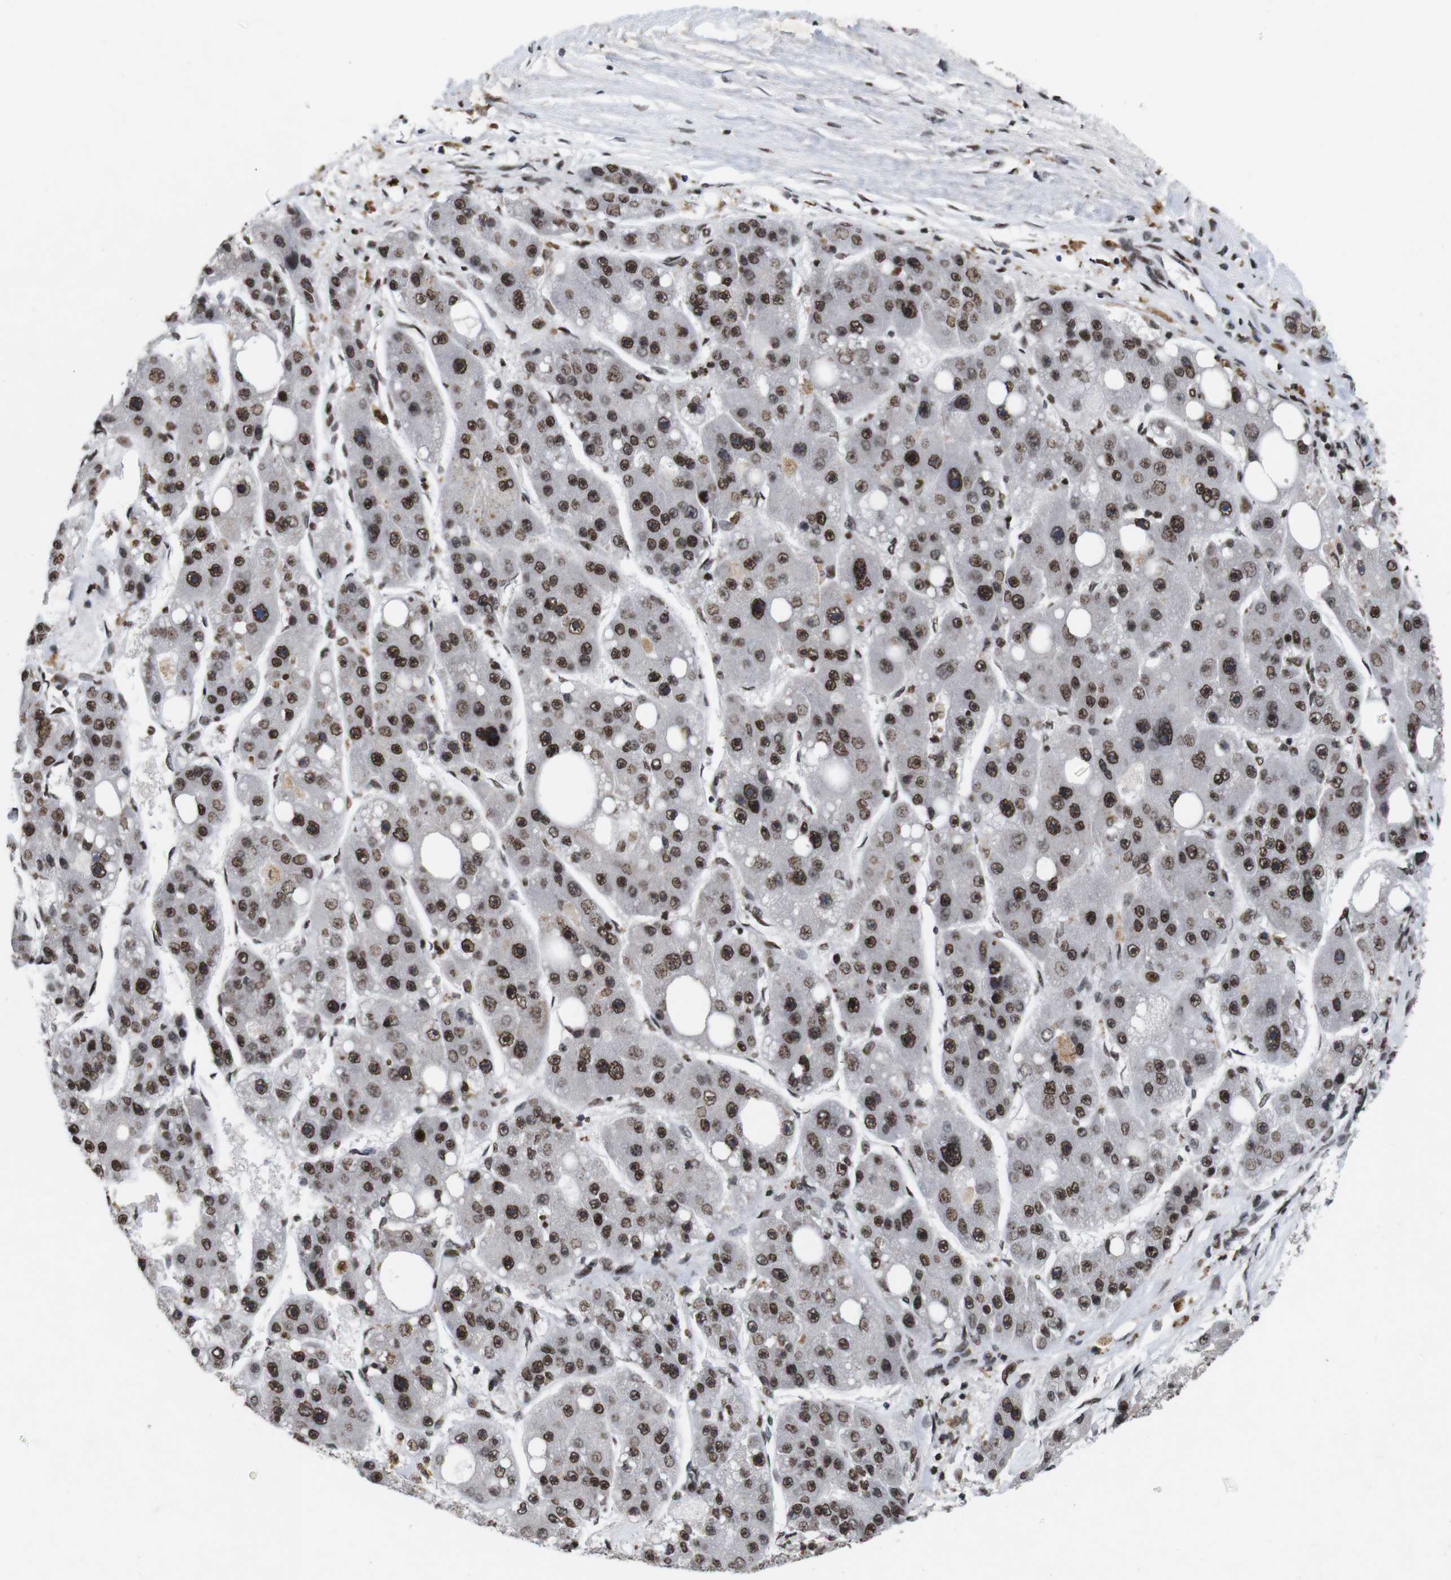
{"staining": {"intensity": "moderate", "quantity": ">75%", "location": "nuclear"}, "tissue": "liver cancer", "cell_type": "Tumor cells", "image_type": "cancer", "snomed": [{"axis": "morphology", "description": "Carcinoma, Hepatocellular, NOS"}, {"axis": "topography", "description": "Liver"}], "caption": "Protein analysis of liver hepatocellular carcinoma tissue demonstrates moderate nuclear positivity in about >75% of tumor cells.", "gene": "MAGEH1", "patient": {"sex": "female", "age": 61}}